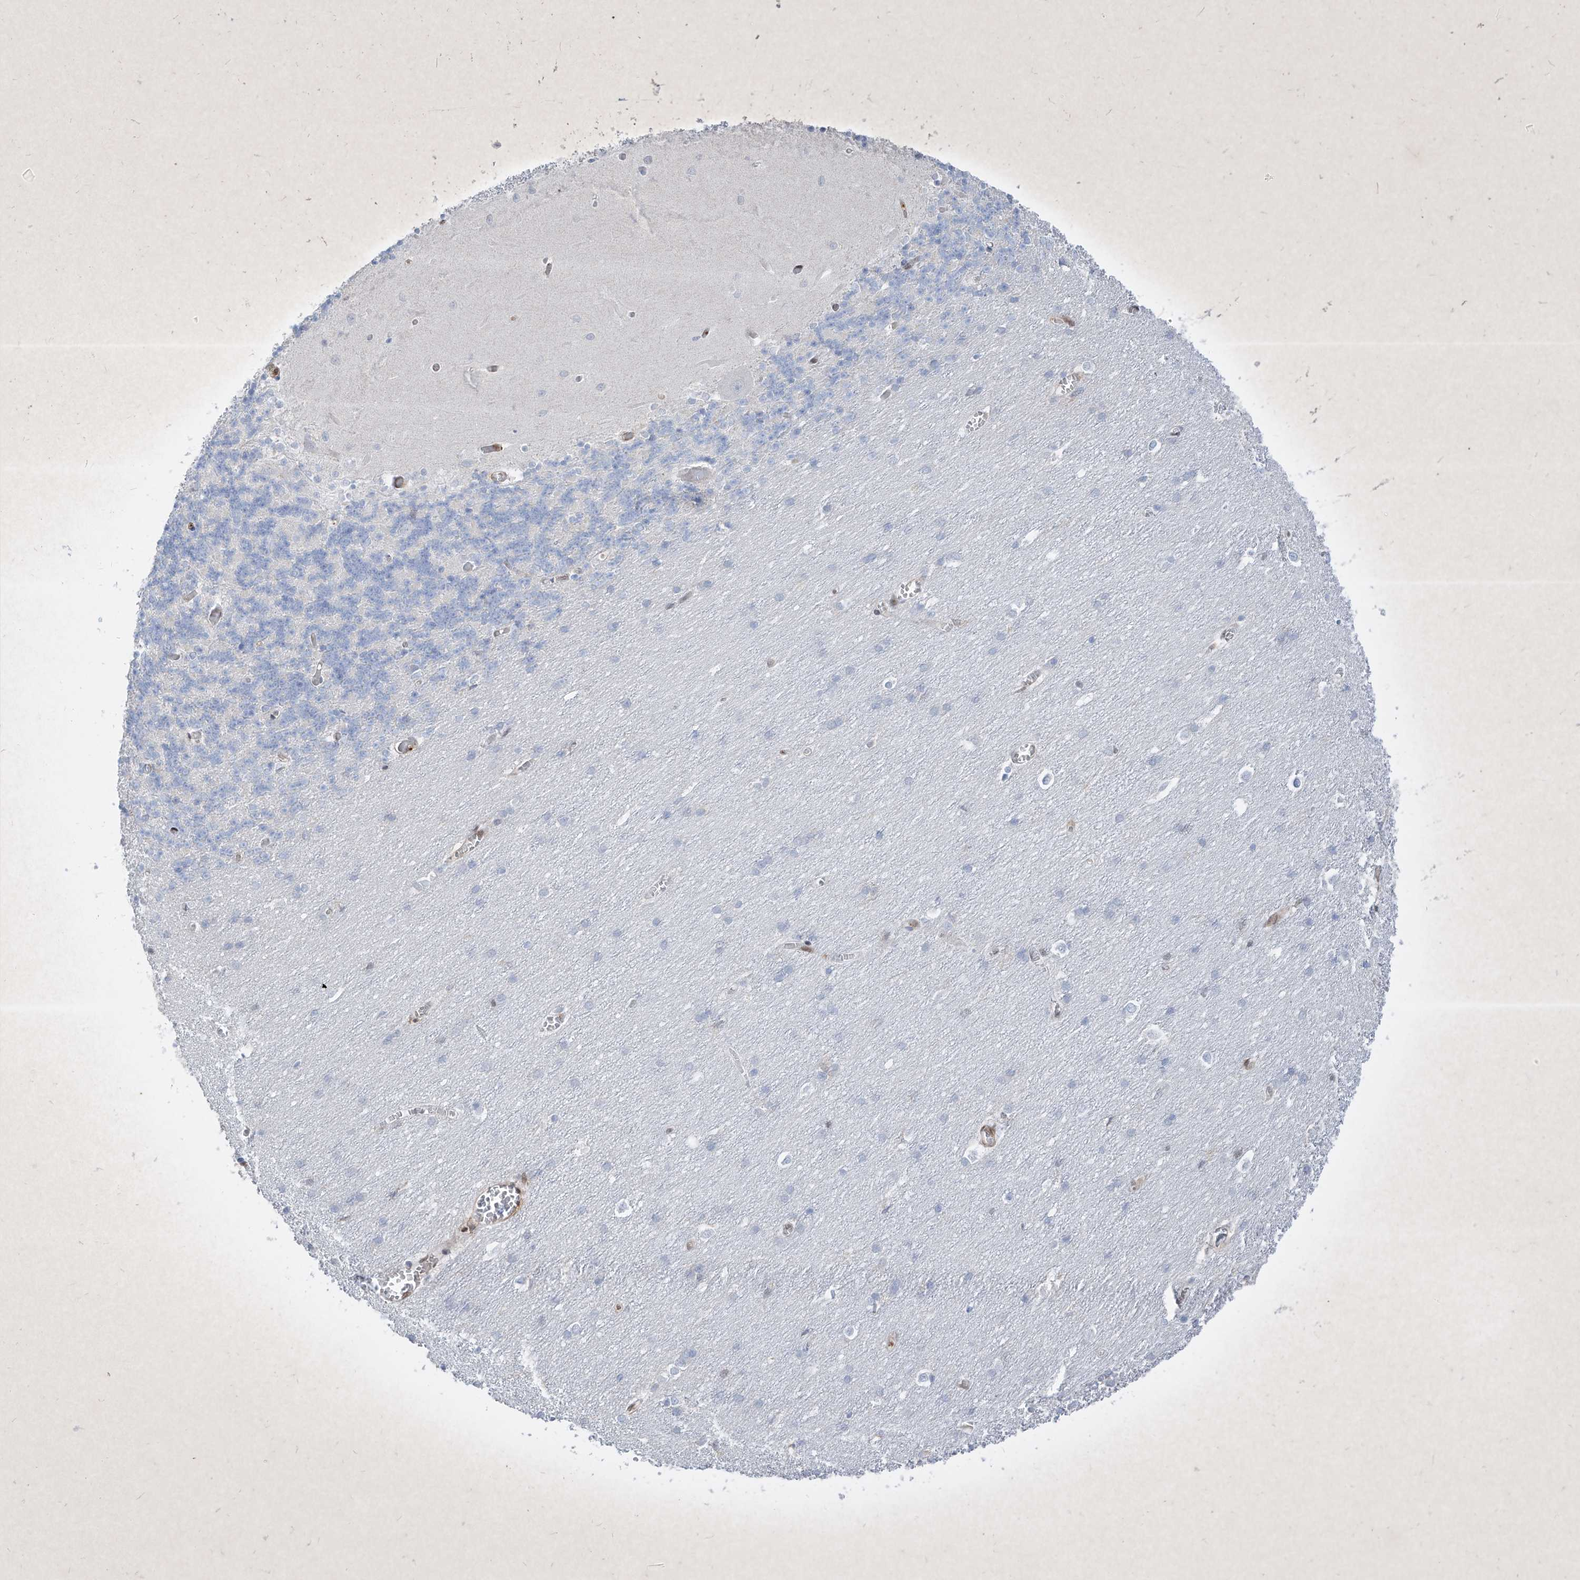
{"staining": {"intensity": "negative", "quantity": "none", "location": "none"}, "tissue": "cerebellum", "cell_type": "Cells in granular layer", "image_type": "normal", "snomed": [{"axis": "morphology", "description": "Normal tissue, NOS"}, {"axis": "topography", "description": "Cerebellum"}], "caption": "Micrograph shows no protein positivity in cells in granular layer of unremarkable cerebellum.", "gene": "PSMB10", "patient": {"sex": "male", "age": 37}}